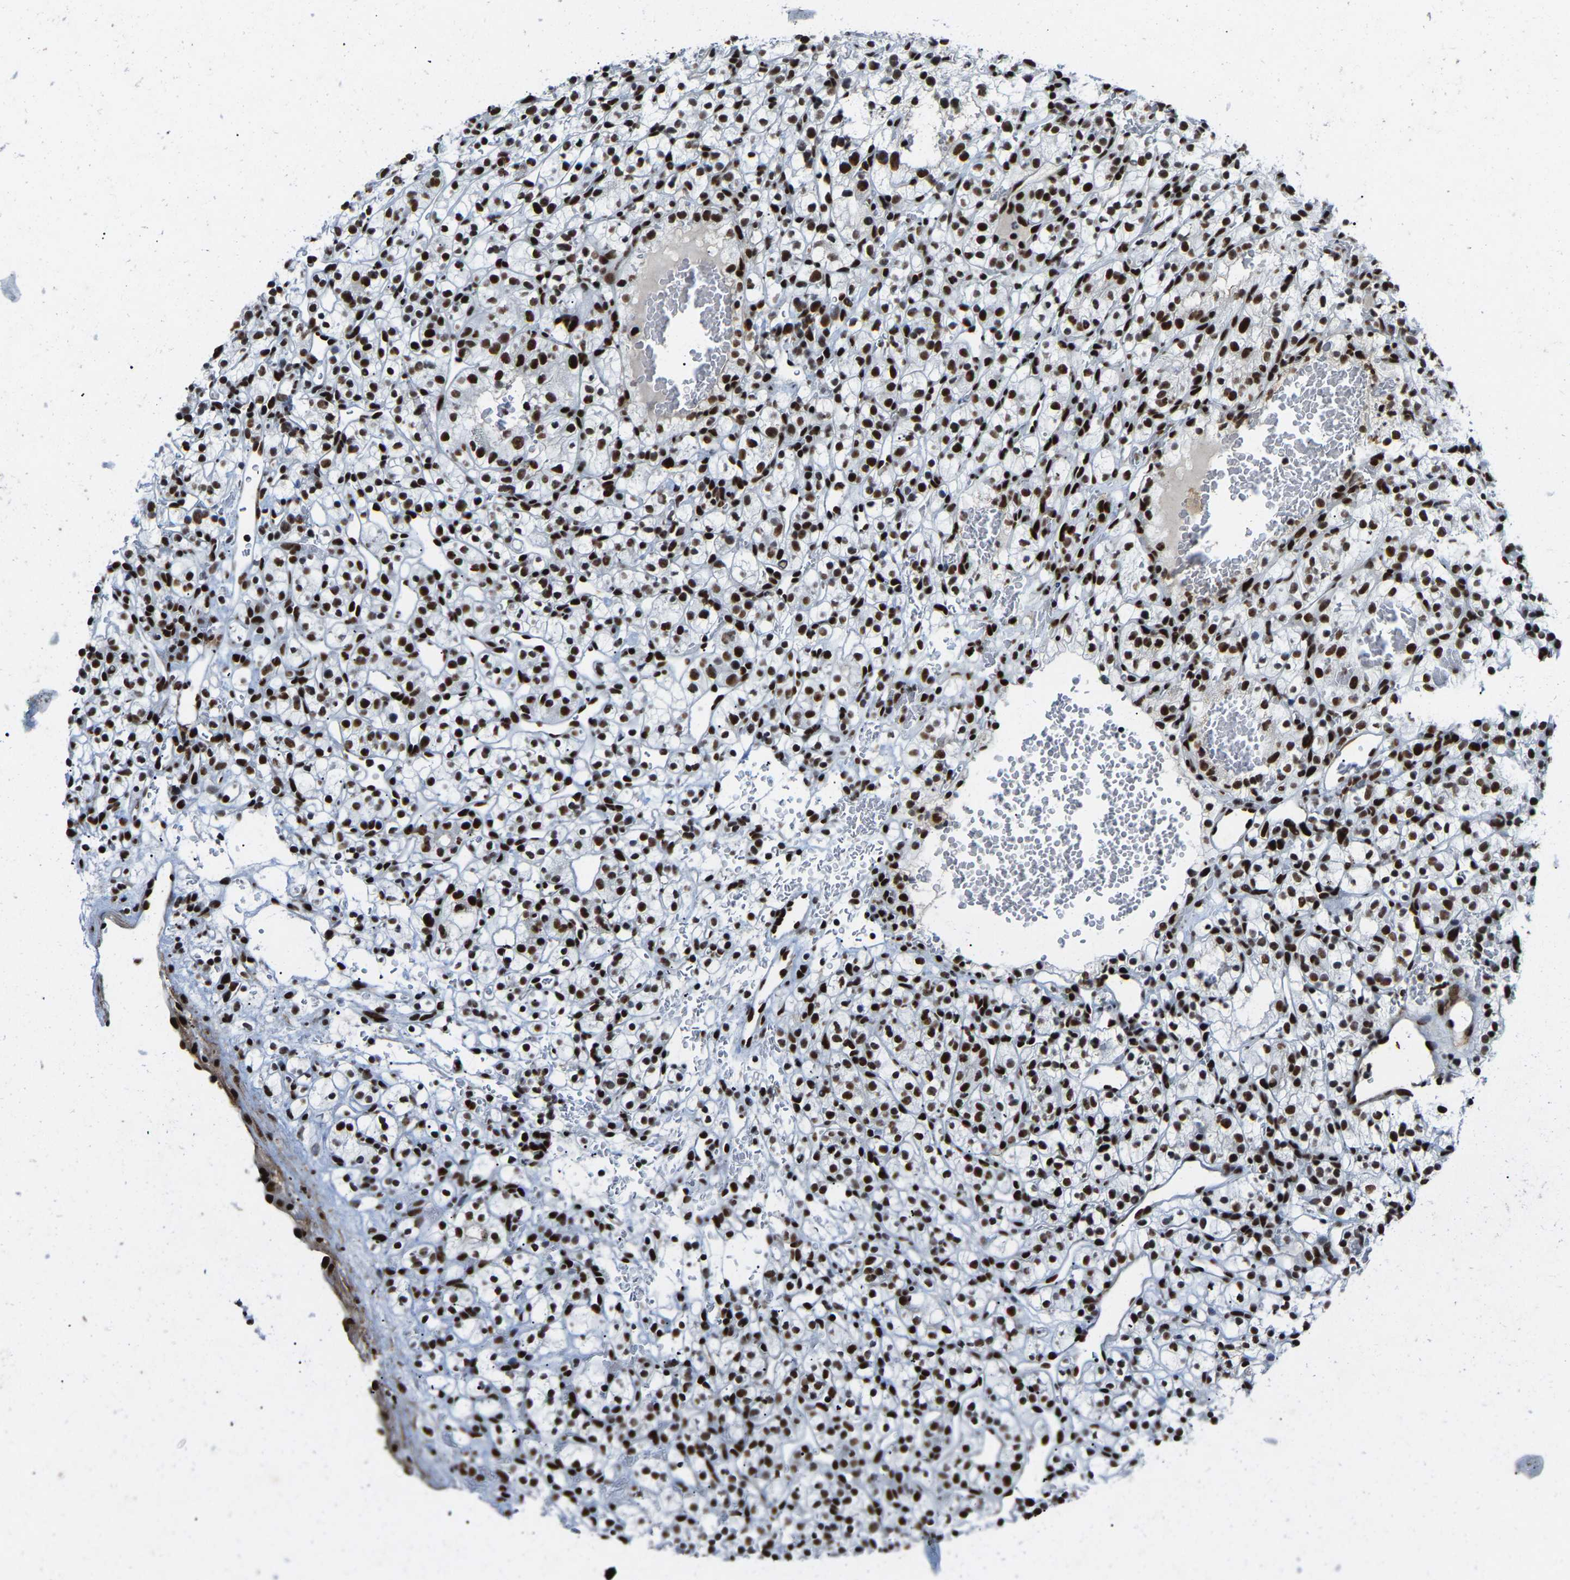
{"staining": {"intensity": "strong", "quantity": ">75%", "location": "nuclear"}, "tissue": "renal cancer", "cell_type": "Tumor cells", "image_type": "cancer", "snomed": [{"axis": "morphology", "description": "Adenocarcinoma, NOS"}, {"axis": "topography", "description": "Kidney"}], "caption": "This micrograph exhibits immunohistochemistry staining of human renal adenocarcinoma, with high strong nuclear positivity in about >75% of tumor cells.", "gene": "DDX5", "patient": {"sex": "female", "age": 57}}